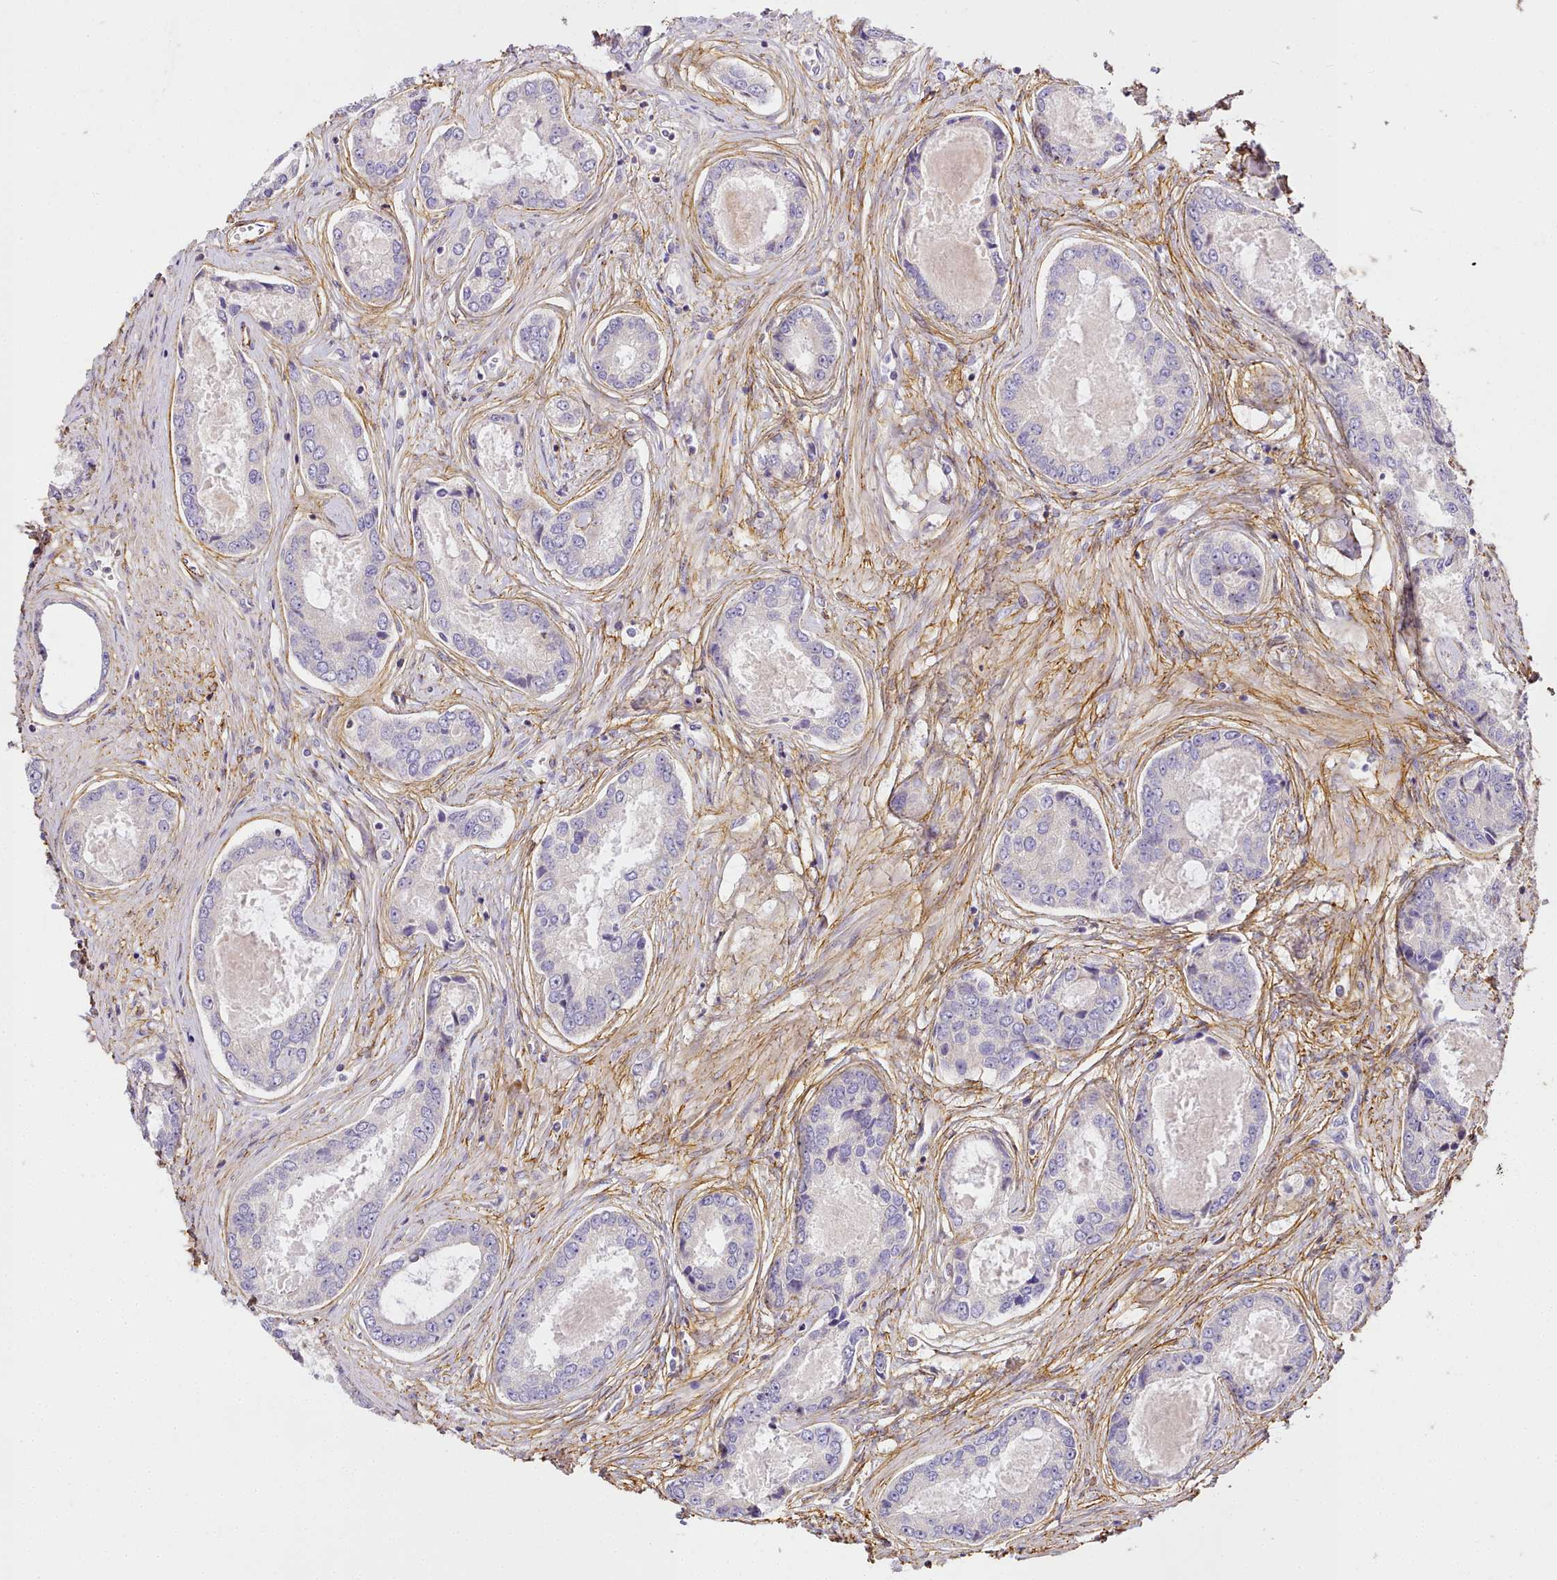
{"staining": {"intensity": "negative", "quantity": "none", "location": "none"}, "tissue": "prostate cancer", "cell_type": "Tumor cells", "image_type": "cancer", "snomed": [{"axis": "morphology", "description": "Adenocarcinoma, Low grade"}, {"axis": "topography", "description": "Prostate"}], "caption": "Tumor cells show no significant protein positivity in low-grade adenocarcinoma (prostate).", "gene": "NBPF1", "patient": {"sex": "male", "age": 68}}